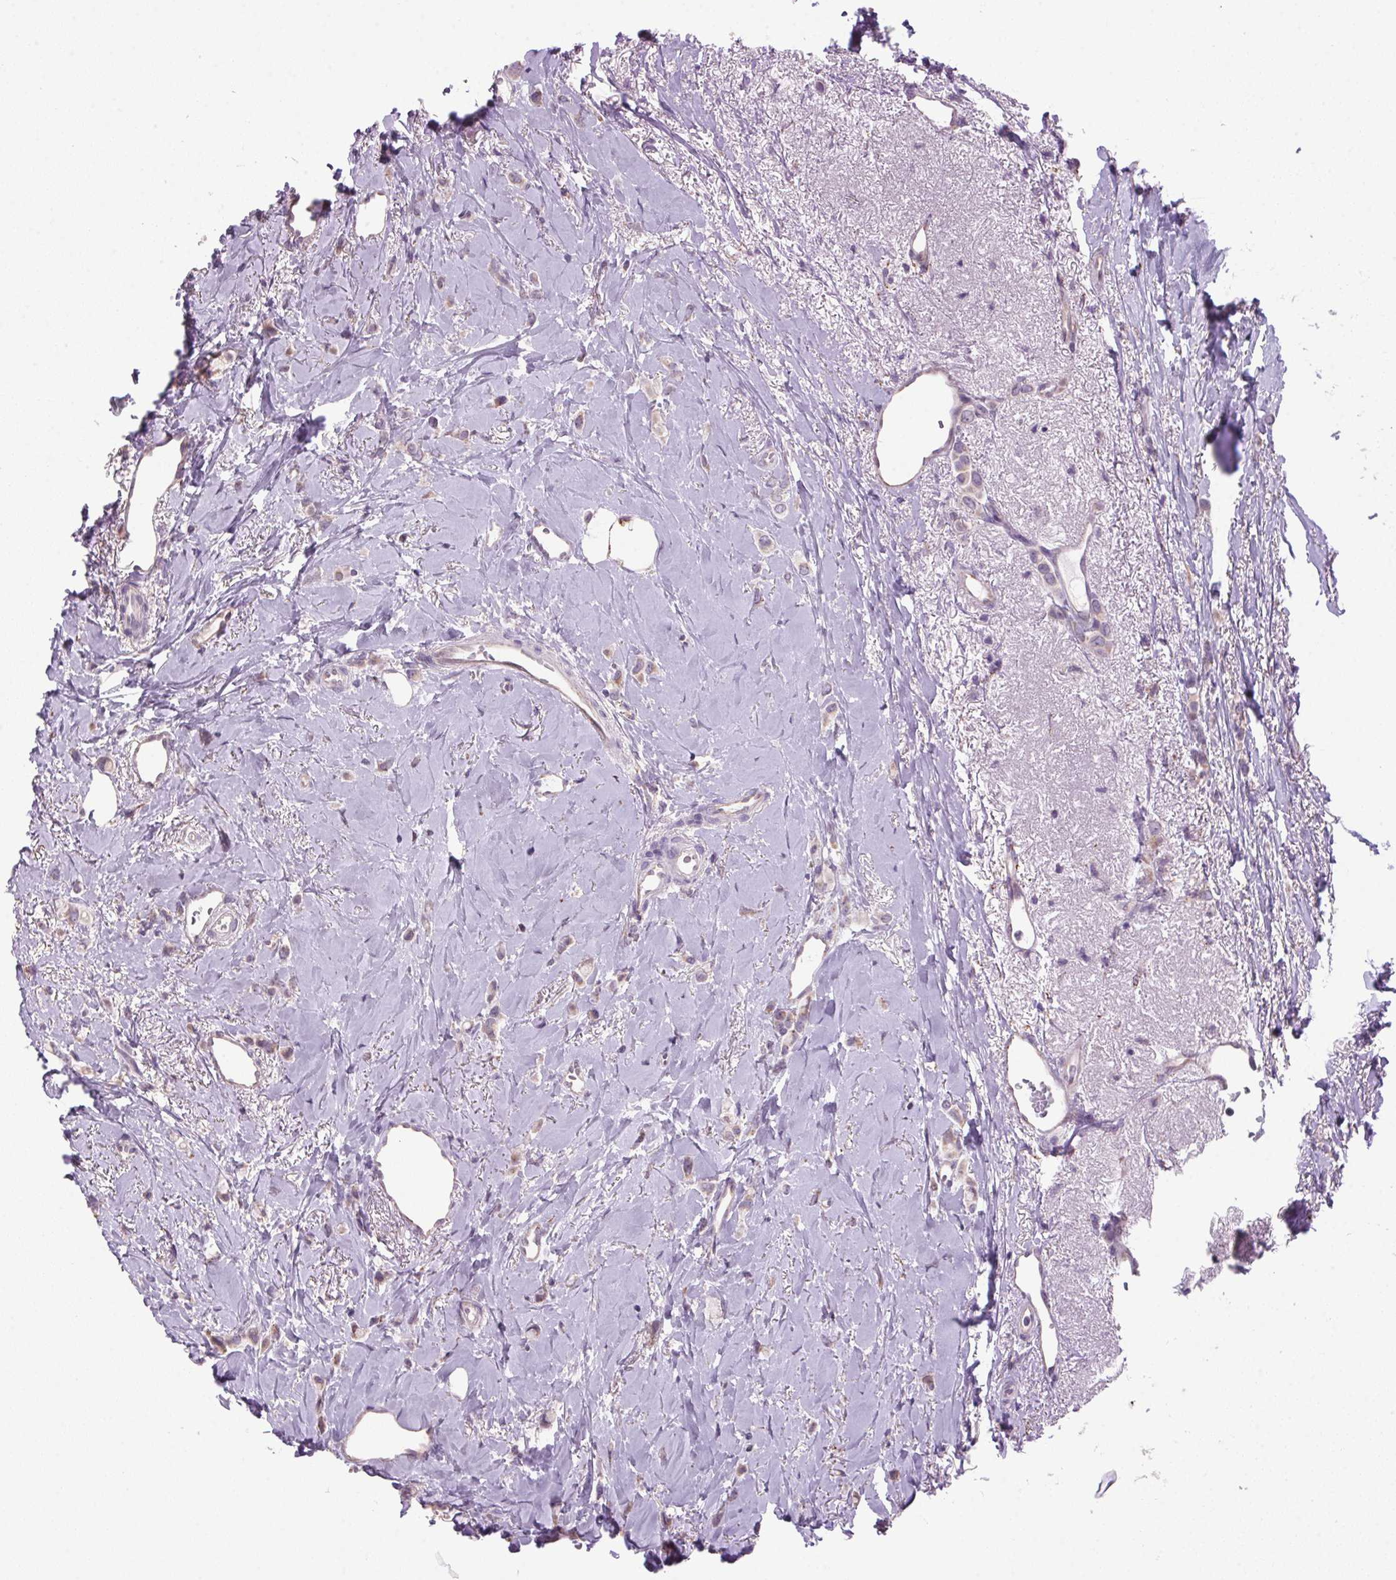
{"staining": {"intensity": "weak", "quantity": "<25%", "location": "cytoplasmic/membranous"}, "tissue": "breast cancer", "cell_type": "Tumor cells", "image_type": "cancer", "snomed": [{"axis": "morphology", "description": "Lobular carcinoma"}, {"axis": "topography", "description": "Breast"}], "caption": "DAB (3,3'-diaminobenzidine) immunohistochemical staining of lobular carcinoma (breast) shows no significant positivity in tumor cells.", "gene": "AKR1E2", "patient": {"sex": "female", "age": 66}}